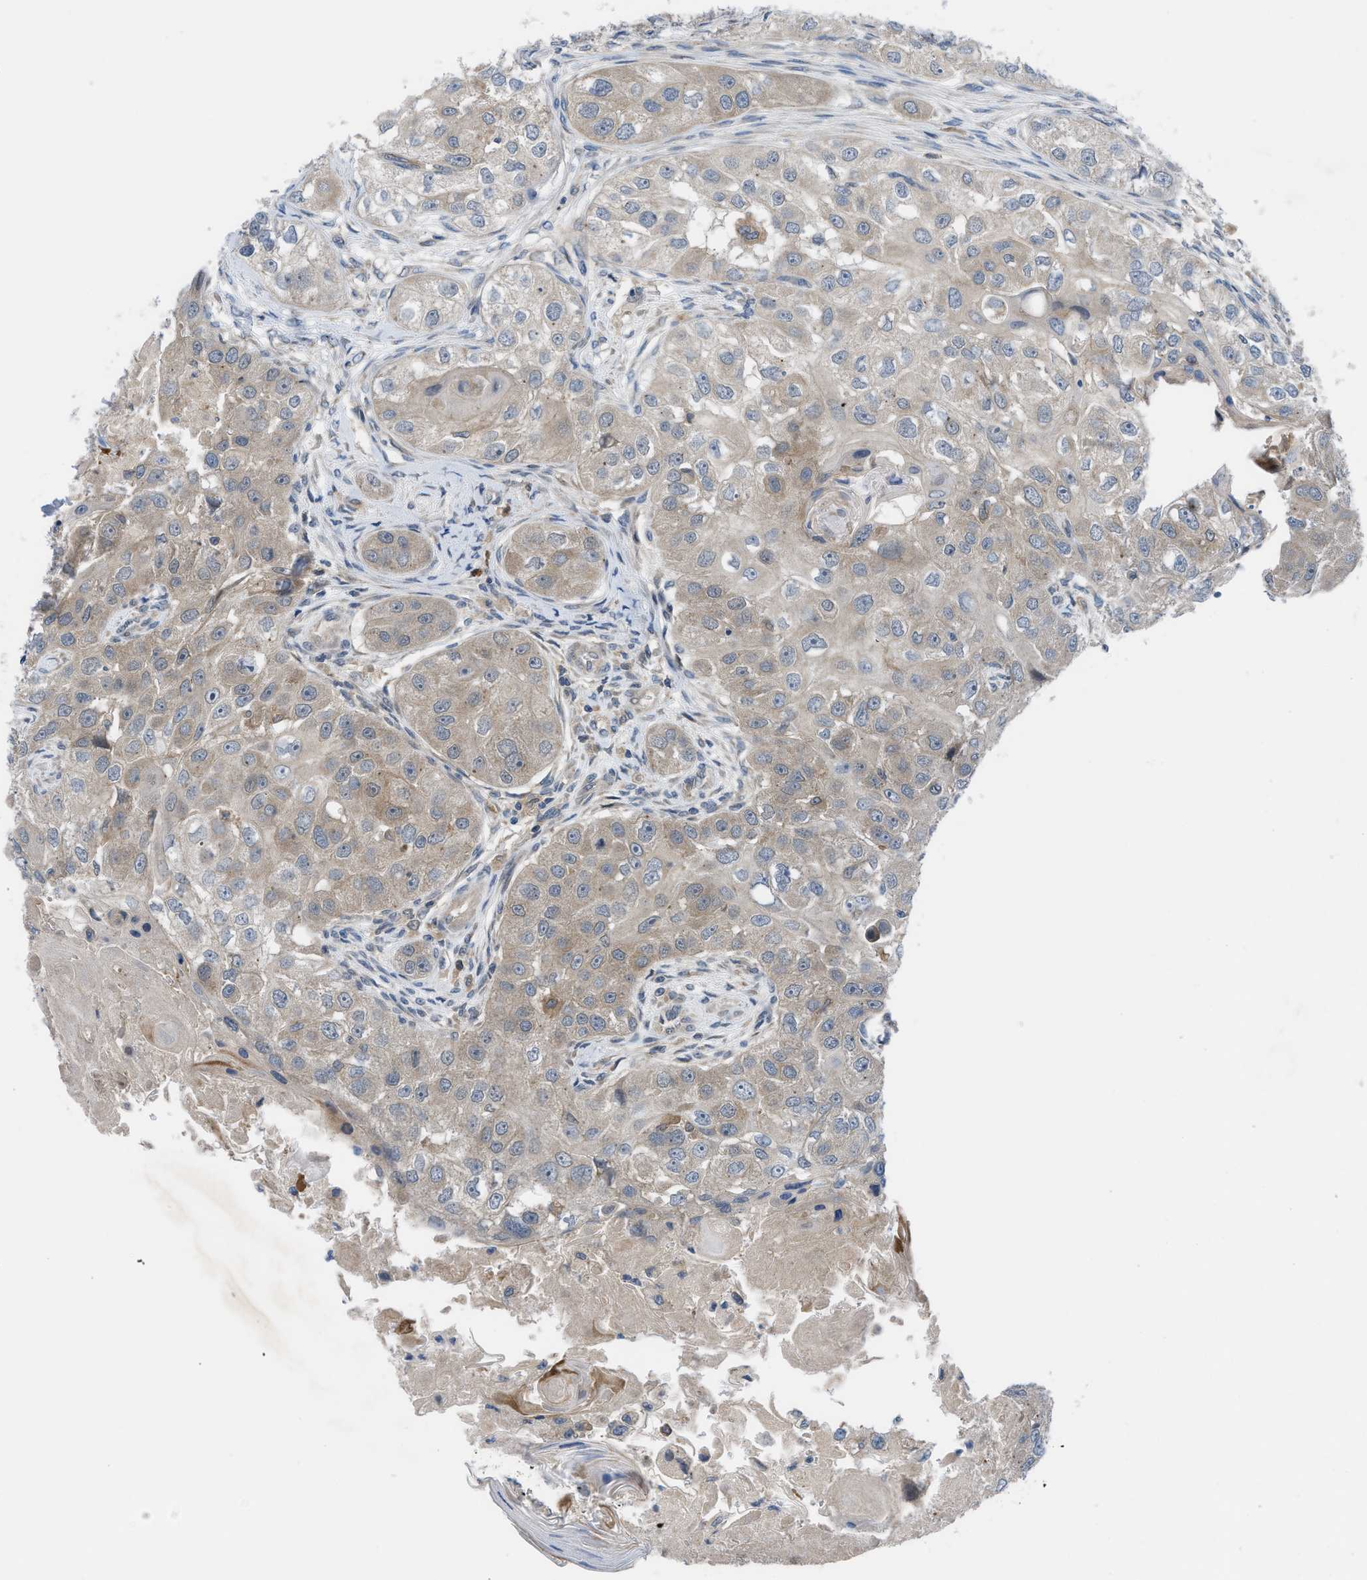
{"staining": {"intensity": "moderate", "quantity": ">75%", "location": "cytoplasmic/membranous"}, "tissue": "head and neck cancer", "cell_type": "Tumor cells", "image_type": "cancer", "snomed": [{"axis": "morphology", "description": "Normal tissue, NOS"}, {"axis": "morphology", "description": "Squamous cell carcinoma, NOS"}, {"axis": "topography", "description": "Skeletal muscle"}, {"axis": "topography", "description": "Head-Neck"}], "caption": "Moderate cytoplasmic/membranous staining for a protein is appreciated in about >75% of tumor cells of head and neck squamous cell carcinoma using immunohistochemistry.", "gene": "BAZ2B", "patient": {"sex": "male", "age": 51}}